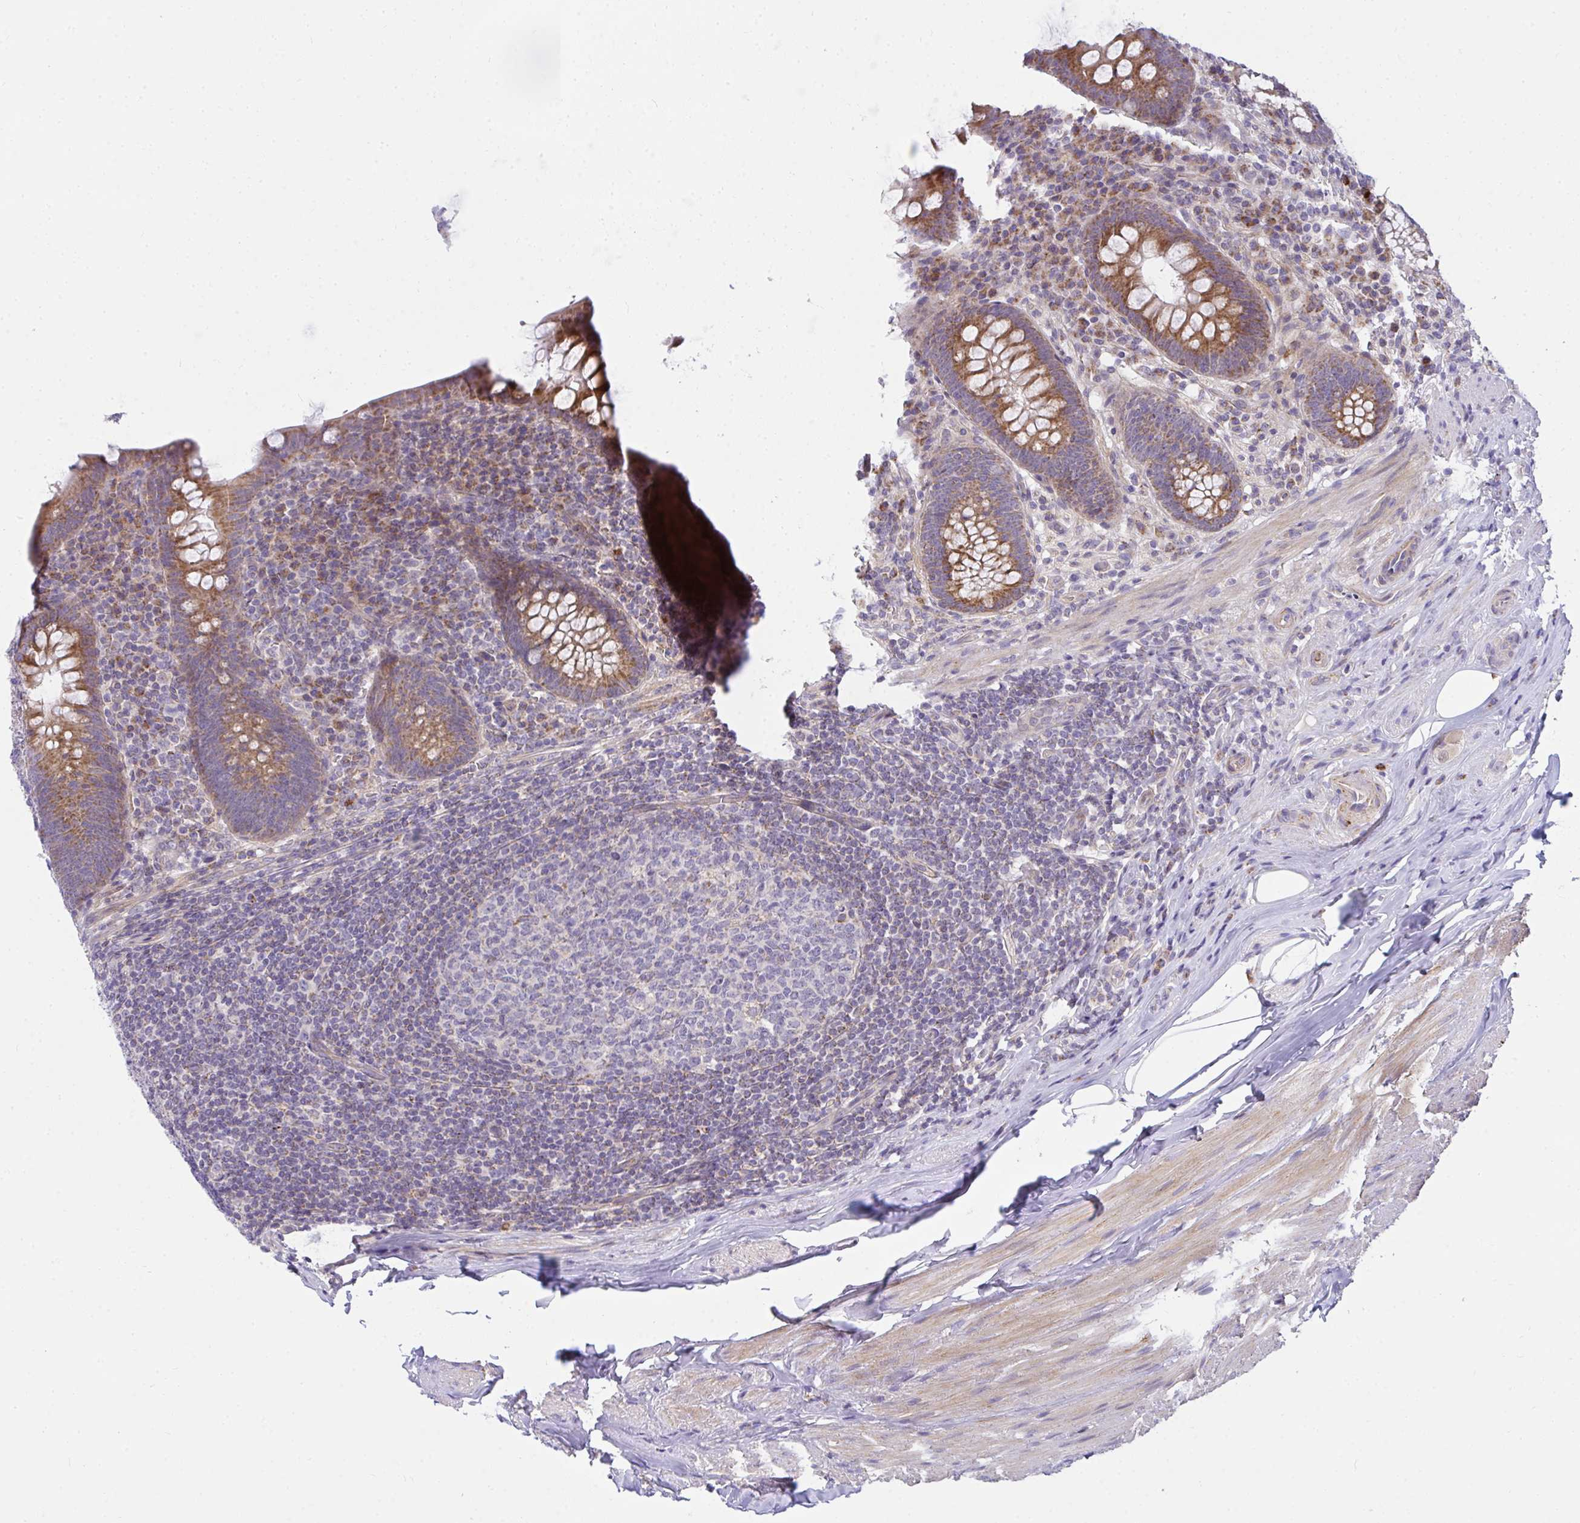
{"staining": {"intensity": "strong", "quantity": ">75%", "location": "cytoplasmic/membranous"}, "tissue": "appendix", "cell_type": "Glandular cells", "image_type": "normal", "snomed": [{"axis": "morphology", "description": "Normal tissue, NOS"}, {"axis": "topography", "description": "Appendix"}], "caption": "Appendix was stained to show a protein in brown. There is high levels of strong cytoplasmic/membranous staining in approximately >75% of glandular cells. Immunohistochemistry stains the protein of interest in brown and the nuclei are stained blue.", "gene": "SRRM4", "patient": {"sex": "male", "age": 71}}